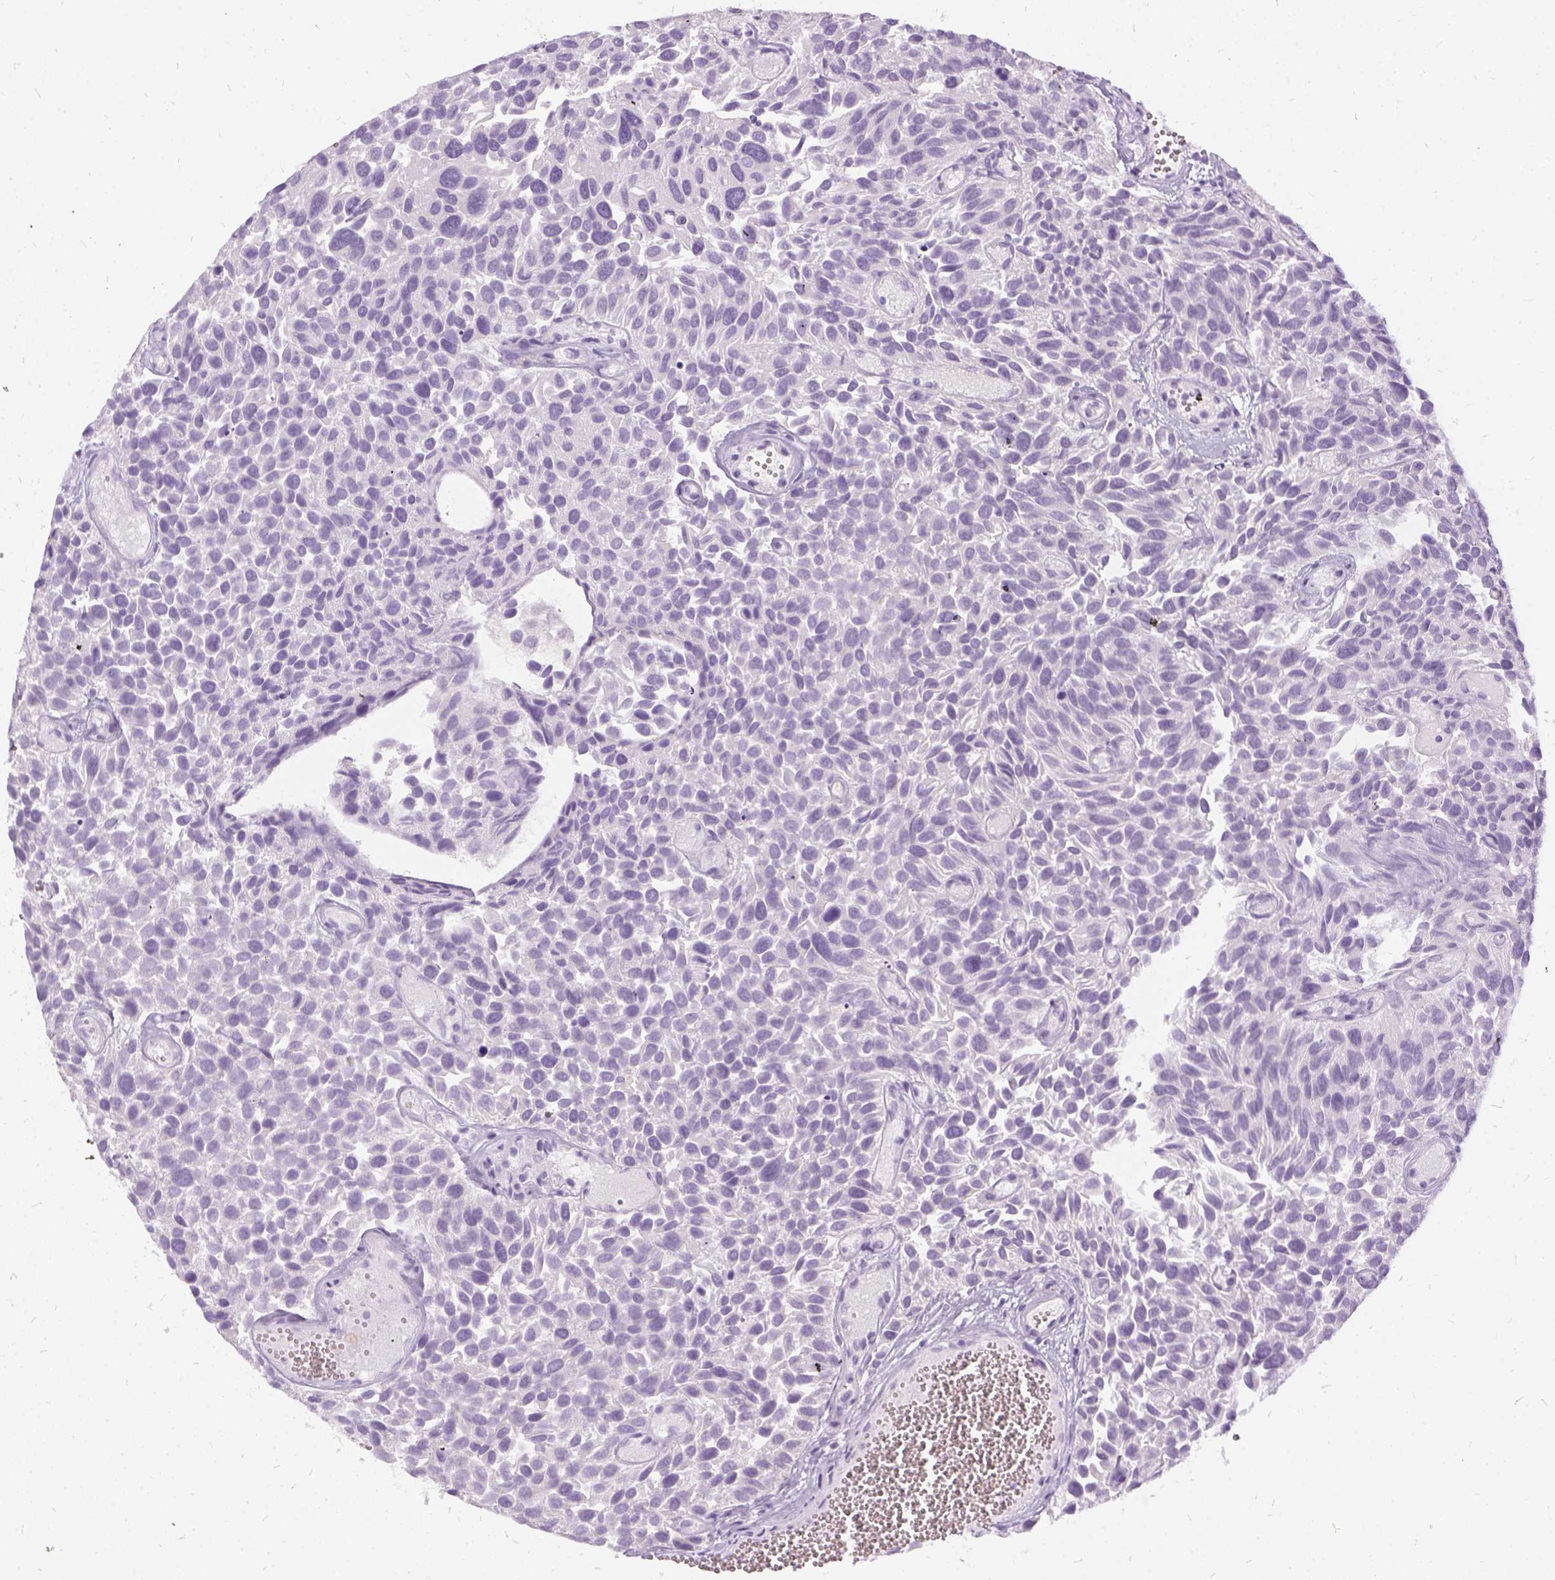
{"staining": {"intensity": "negative", "quantity": "none", "location": "none"}, "tissue": "urothelial cancer", "cell_type": "Tumor cells", "image_type": "cancer", "snomed": [{"axis": "morphology", "description": "Urothelial carcinoma, Low grade"}, {"axis": "topography", "description": "Urinary bladder"}], "caption": "DAB (3,3'-diaminobenzidine) immunohistochemical staining of human urothelial carcinoma (low-grade) reveals no significant positivity in tumor cells. (DAB (3,3'-diaminobenzidine) IHC, high magnification).", "gene": "FDX1", "patient": {"sex": "female", "age": 69}}